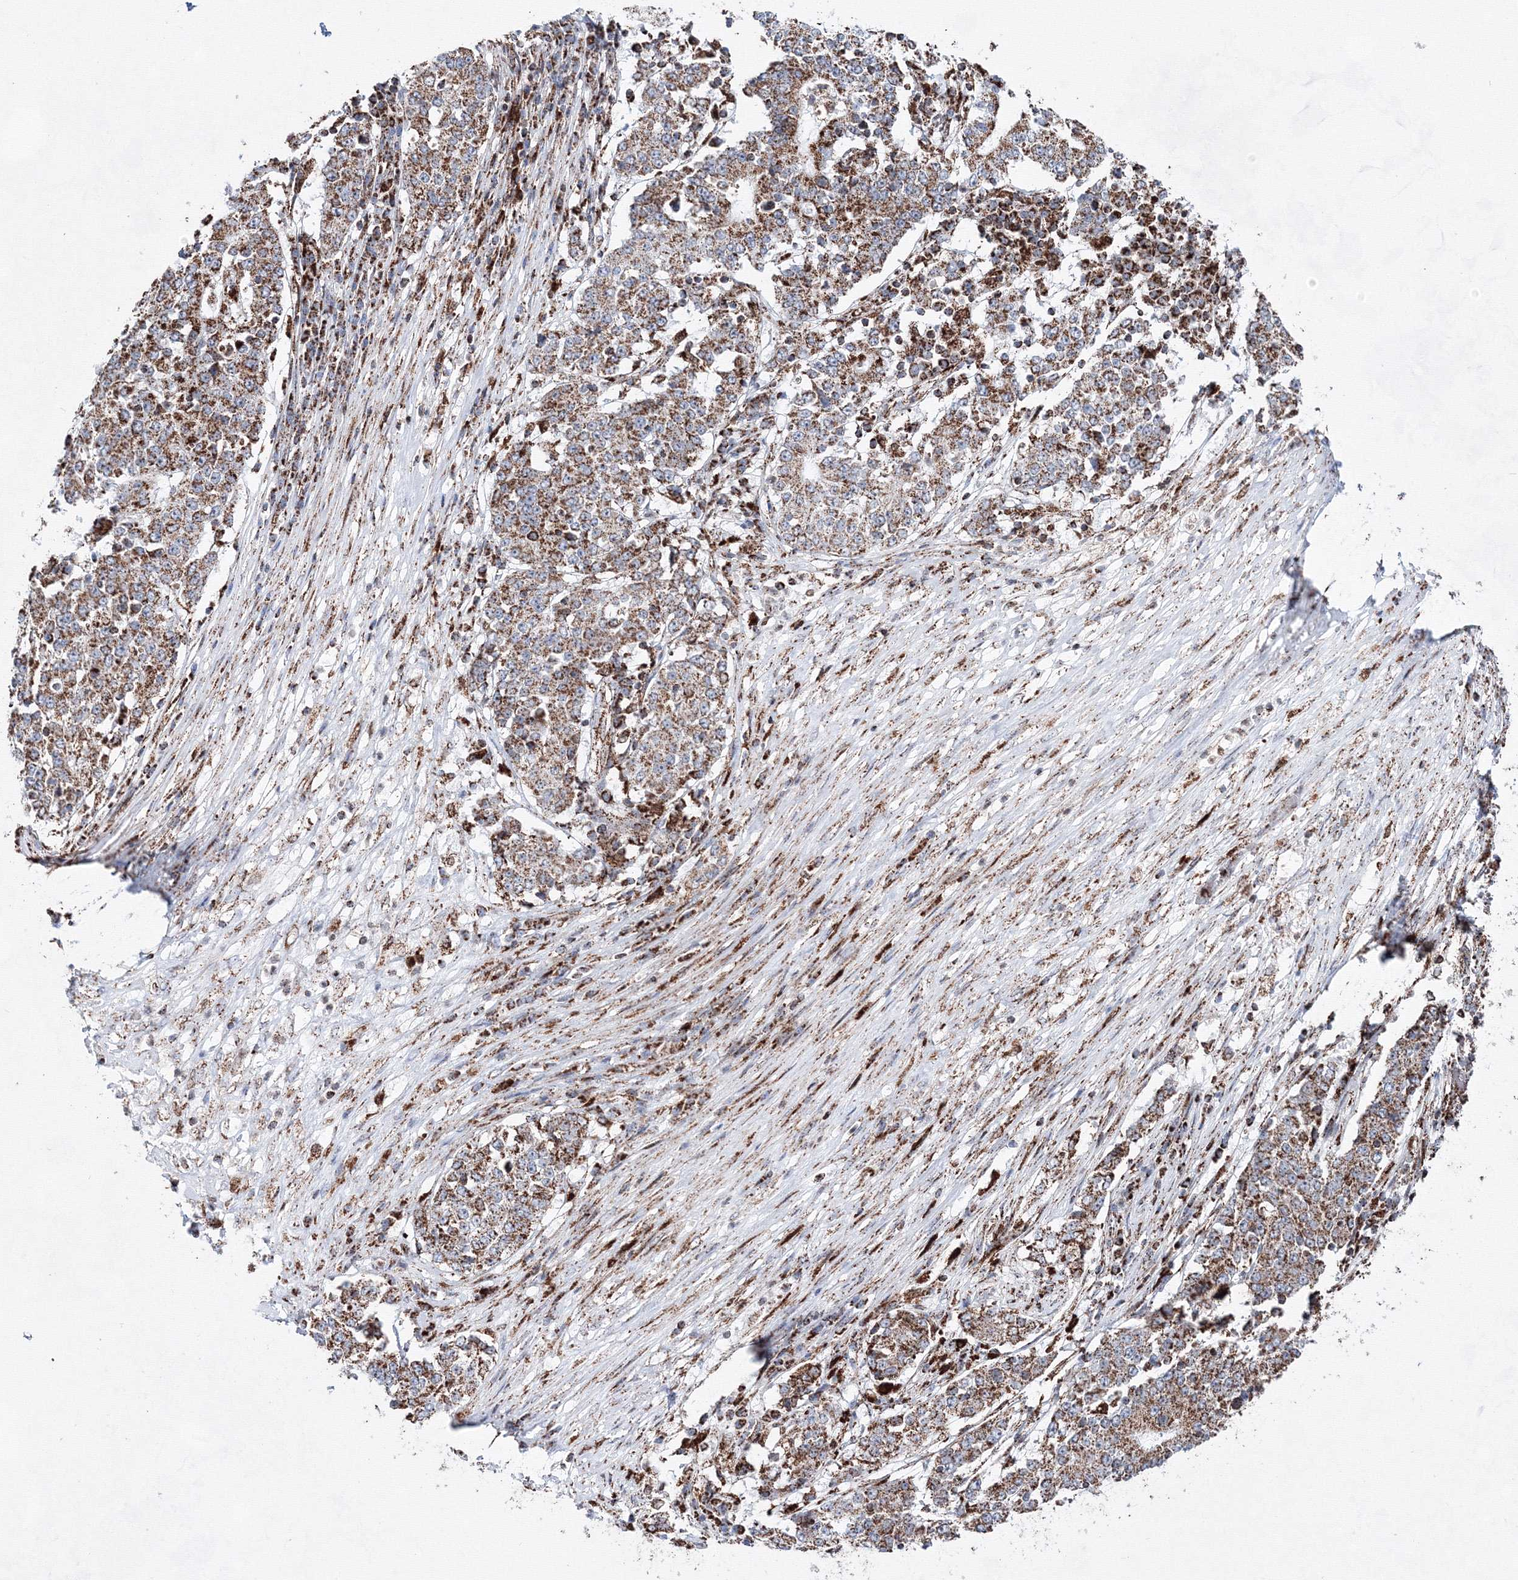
{"staining": {"intensity": "moderate", "quantity": ">75%", "location": "cytoplasmic/membranous"}, "tissue": "stomach cancer", "cell_type": "Tumor cells", "image_type": "cancer", "snomed": [{"axis": "morphology", "description": "Adenocarcinoma, NOS"}, {"axis": "topography", "description": "Stomach"}], "caption": "Human stomach cancer (adenocarcinoma) stained with a protein marker shows moderate staining in tumor cells.", "gene": "HADHB", "patient": {"sex": "male", "age": 59}}